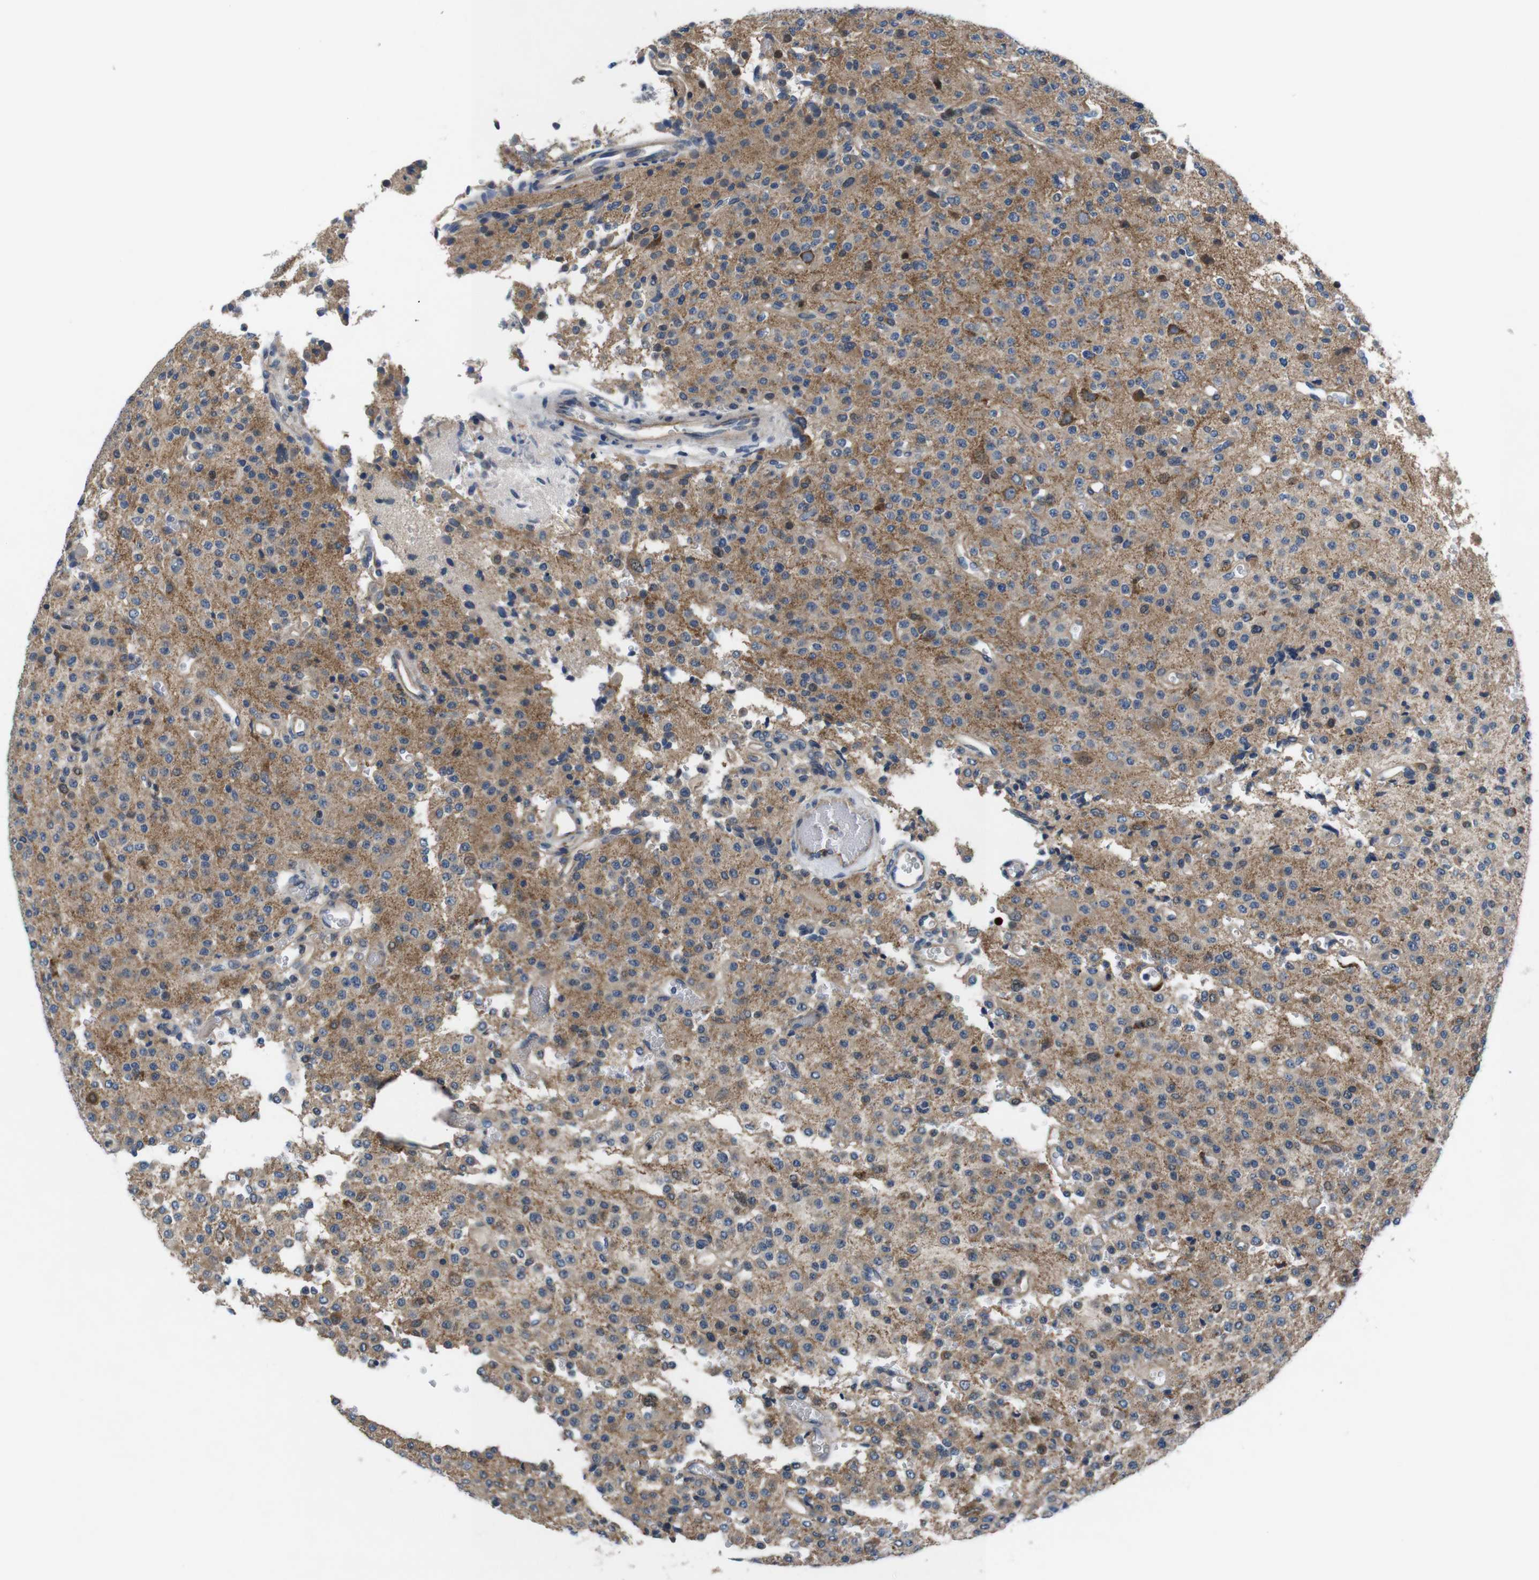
{"staining": {"intensity": "weak", "quantity": "25%-75%", "location": "cytoplasmic/membranous"}, "tissue": "glioma", "cell_type": "Tumor cells", "image_type": "cancer", "snomed": [{"axis": "morphology", "description": "Glioma, malignant, Low grade"}, {"axis": "topography", "description": "Brain"}], "caption": "Human glioma stained with a brown dye displays weak cytoplasmic/membranous positive positivity in about 25%-75% of tumor cells.", "gene": "JAK1", "patient": {"sex": "male", "age": 38}}